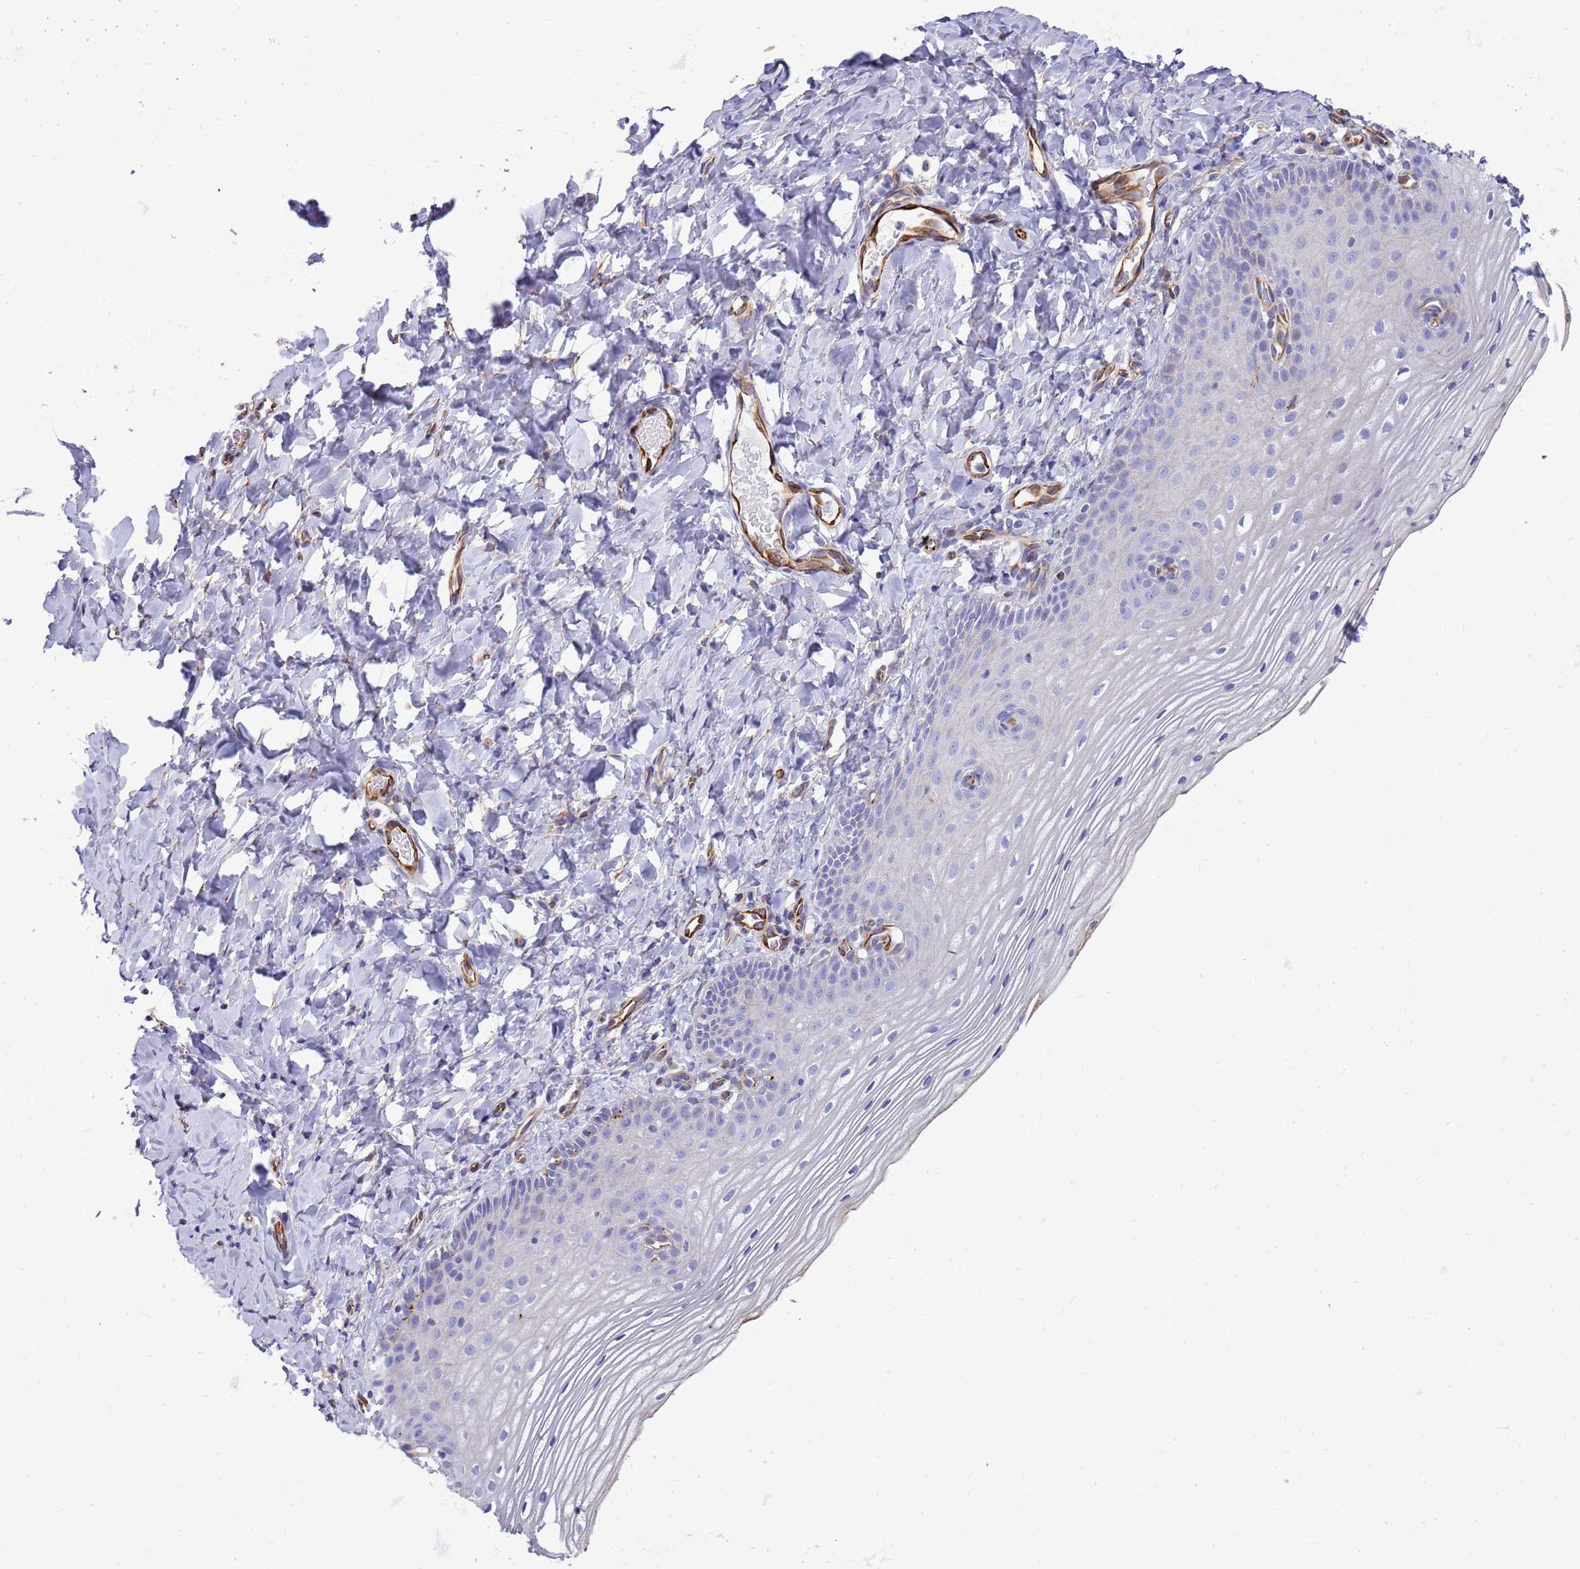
{"staining": {"intensity": "negative", "quantity": "none", "location": "none"}, "tissue": "vagina", "cell_type": "Squamous epithelial cells", "image_type": "normal", "snomed": [{"axis": "morphology", "description": "Normal tissue, NOS"}, {"axis": "topography", "description": "Vagina"}], "caption": "Unremarkable vagina was stained to show a protein in brown. There is no significant staining in squamous epithelial cells. (Brightfield microscopy of DAB (3,3'-diaminobenzidine) immunohistochemistry at high magnification).", "gene": "ZDHHC1", "patient": {"sex": "female", "age": 60}}